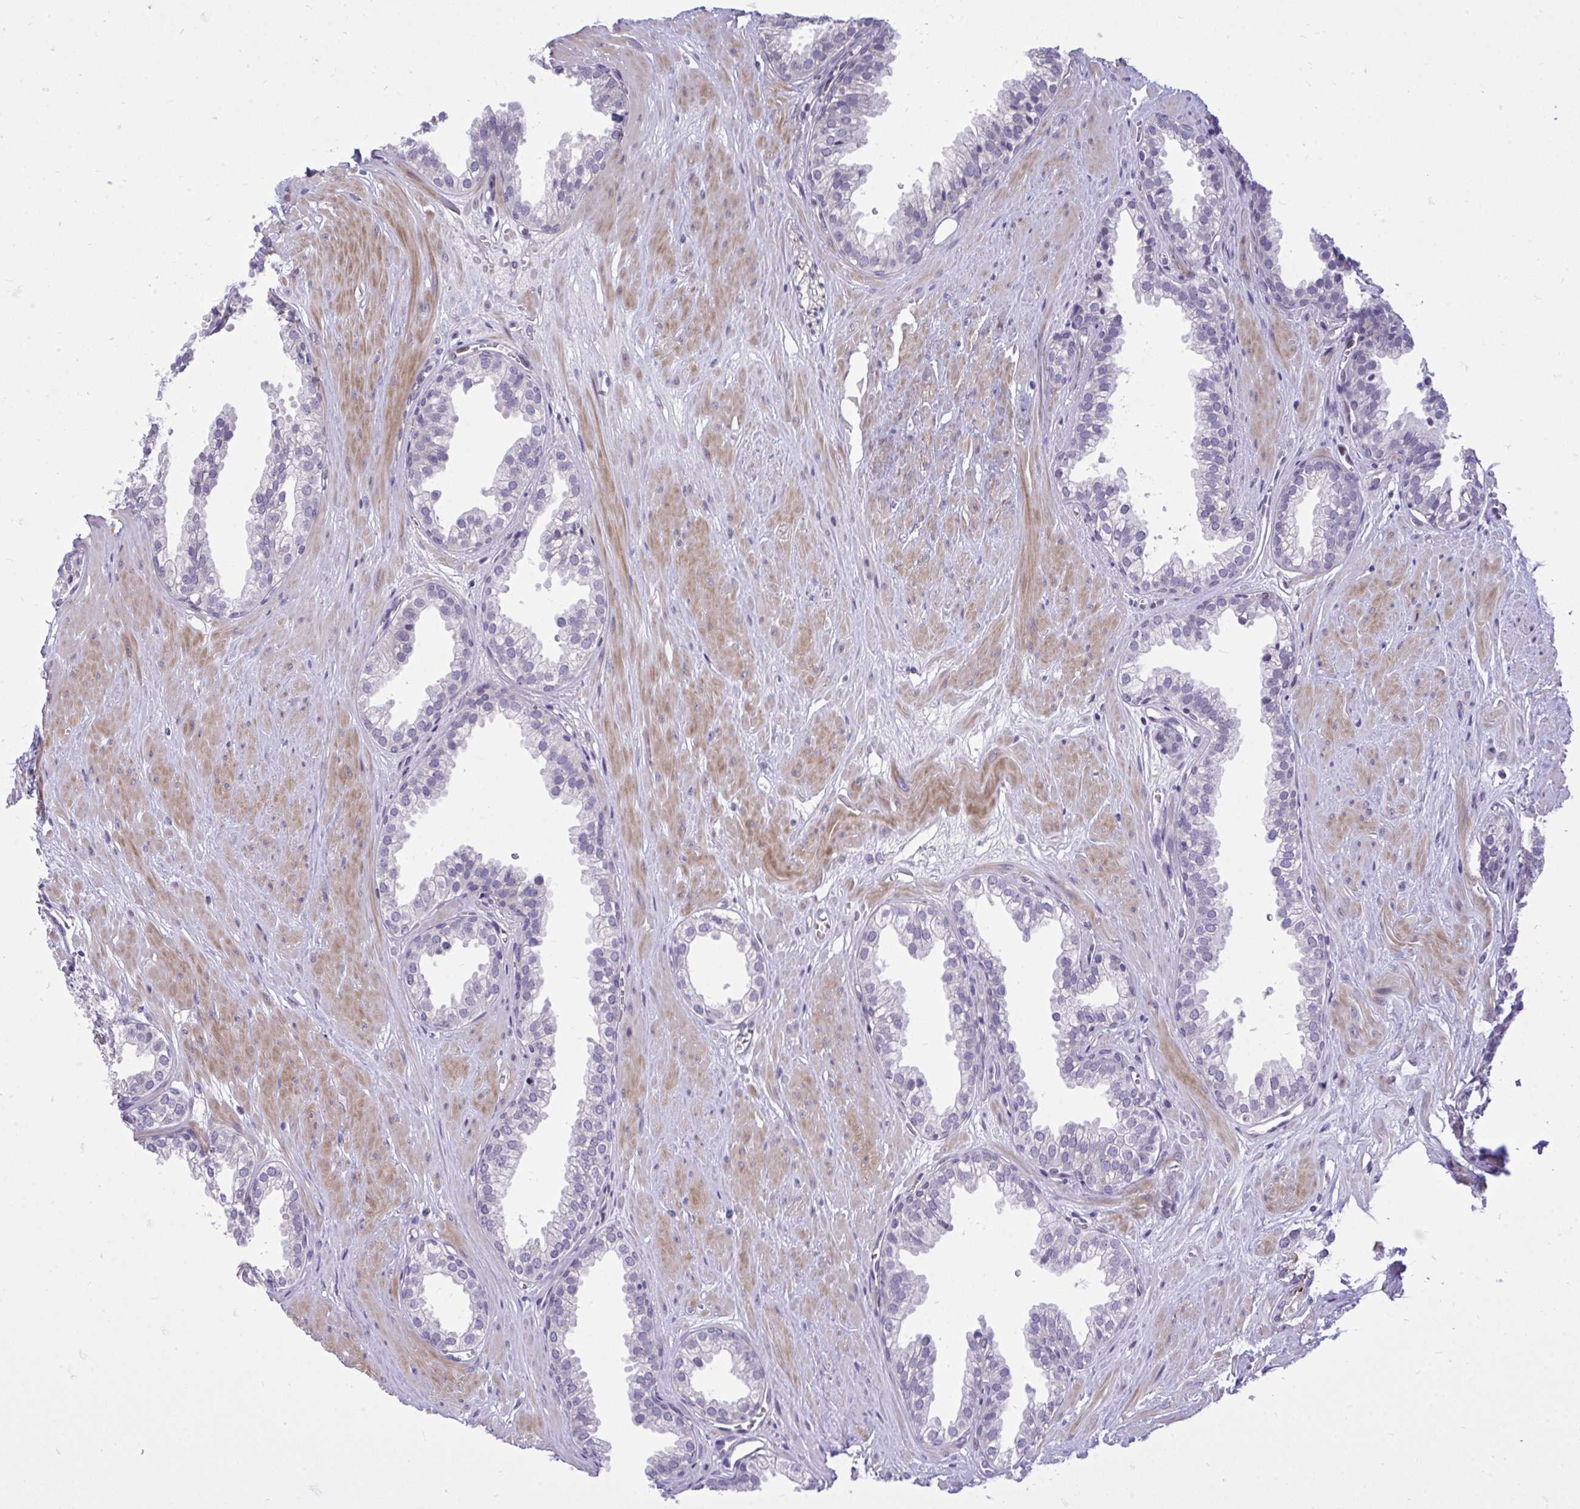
{"staining": {"intensity": "negative", "quantity": "none", "location": "none"}, "tissue": "prostate", "cell_type": "Glandular cells", "image_type": "normal", "snomed": [{"axis": "morphology", "description": "Normal tissue, NOS"}, {"axis": "topography", "description": "Prostate"}, {"axis": "topography", "description": "Peripheral nerve tissue"}], "caption": "This histopathology image is of unremarkable prostate stained with immunohistochemistry to label a protein in brown with the nuclei are counter-stained blue. There is no staining in glandular cells. (Stains: DAB immunohistochemistry with hematoxylin counter stain, Microscopy: brightfield microscopy at high magnification).", "gene": "HMBOX1", "patient": {"sex": "male", "age": 55}}